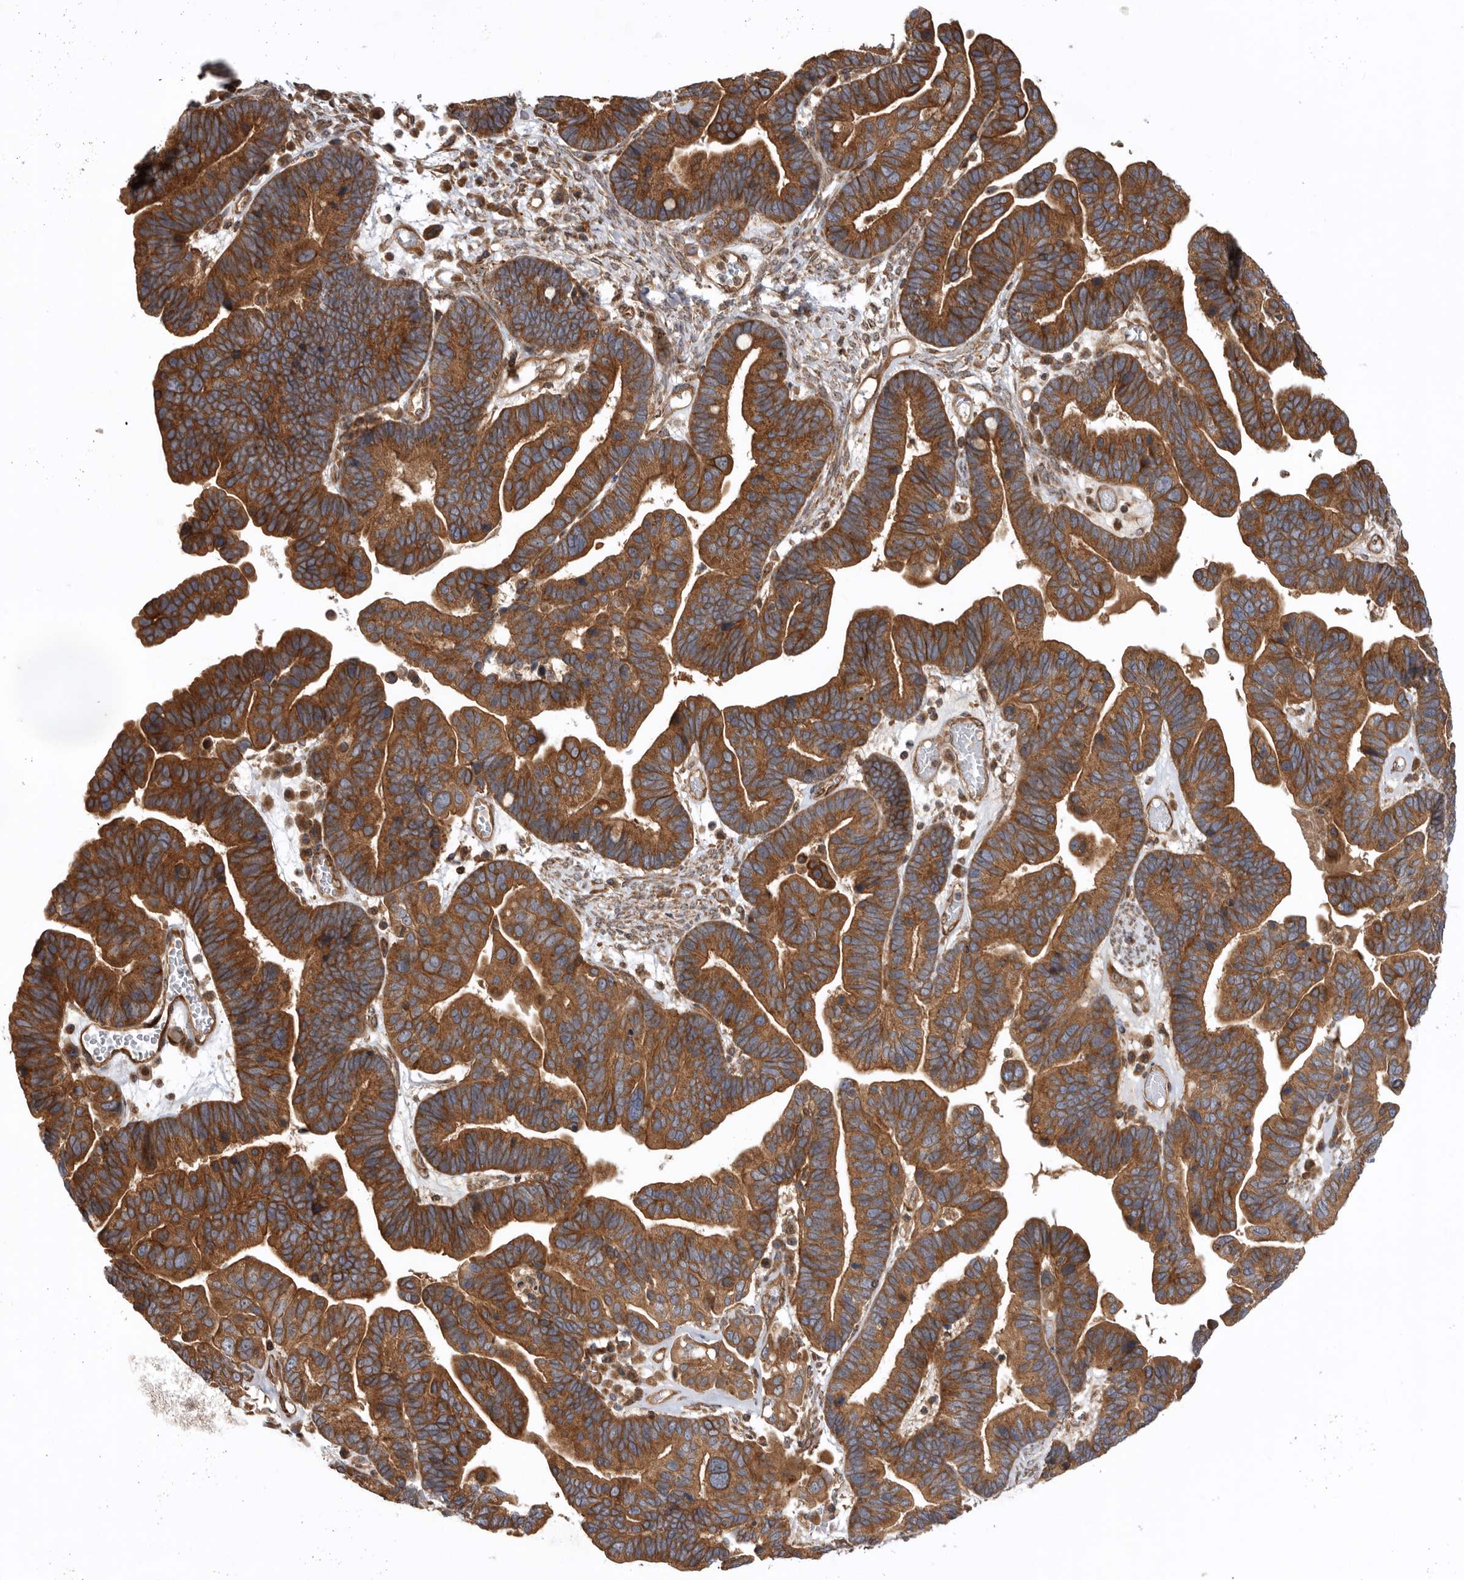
{"staining": {"intensity": "moderate", "quantity": ">75%", "location": "cytoplasmic/membranous"}, "tissue": "ovarian cancer", "cell_type": "Tumor cells", "image_type": "cancer", "snomed": [{"axis": "morphology", "description": "Cystadenocarcinoma, serous, NOS"}, {"axis": "topography", "description": "Ovary"}], "caption": "High-power microscopy captured an IHC photomicrograph of ovarian cancer (serous cystadenocarcinoma), revealing moderate cytoplasmic/membranous expression in about >75% of tumor cells.", "gene": "DHDDS", "patient": {"sex": "female", "age": 56}}